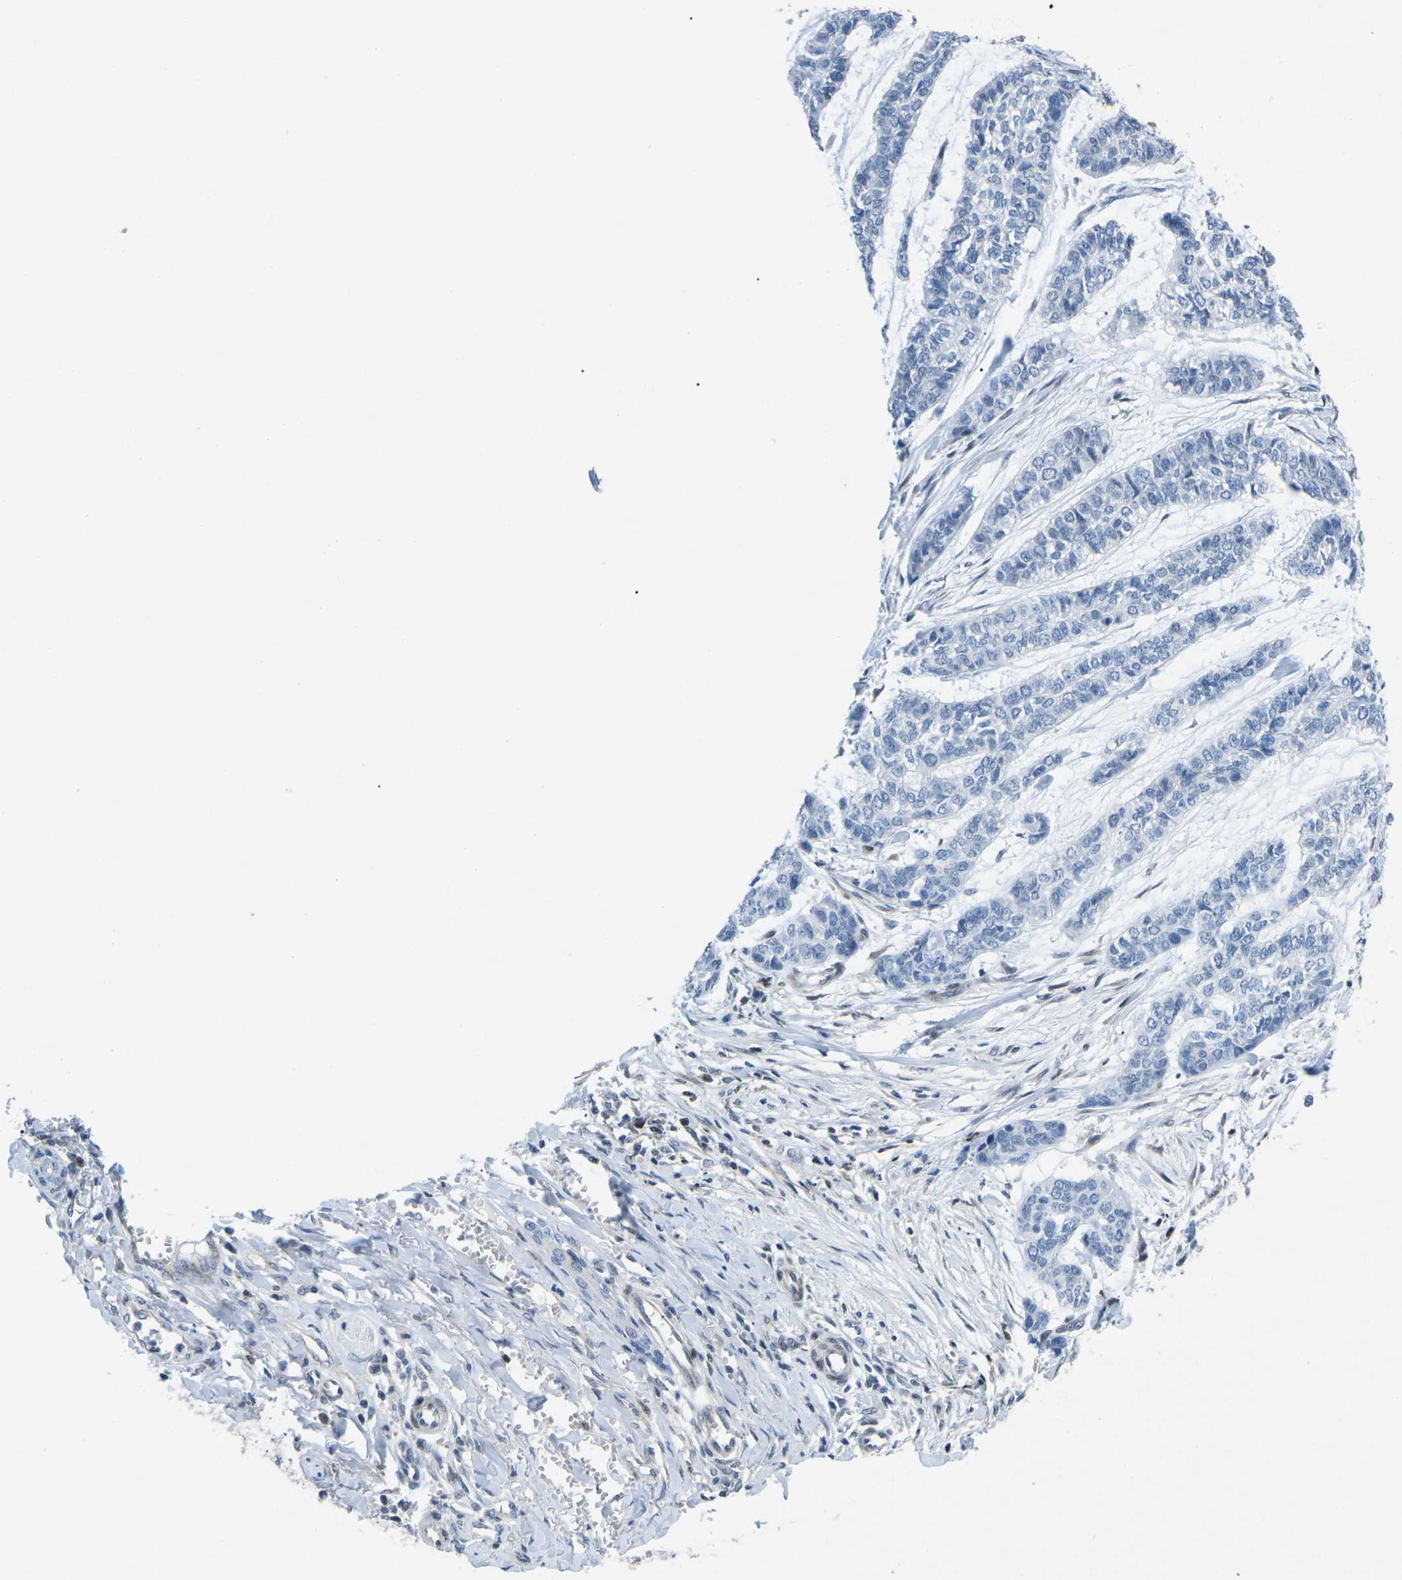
{"staining": {"intensity": "negative", "quantity": "none", "location": "none"}, "tissue": "skin cancer", "cell_type": "Tumor cells", "image_type": "cancer", "snomed": [{"axis": "morphology", "description": "Basal cell carcinoma"}, {"axis": "topography", "description": "Skin"}], "caption": "IHC histopathology image of human skin basal cell carcinoma stained for a protein (brown), which shows no expression in tumor cells.", "gene": "MBNL1", "patient": {"sex": "female", "age": 64}}